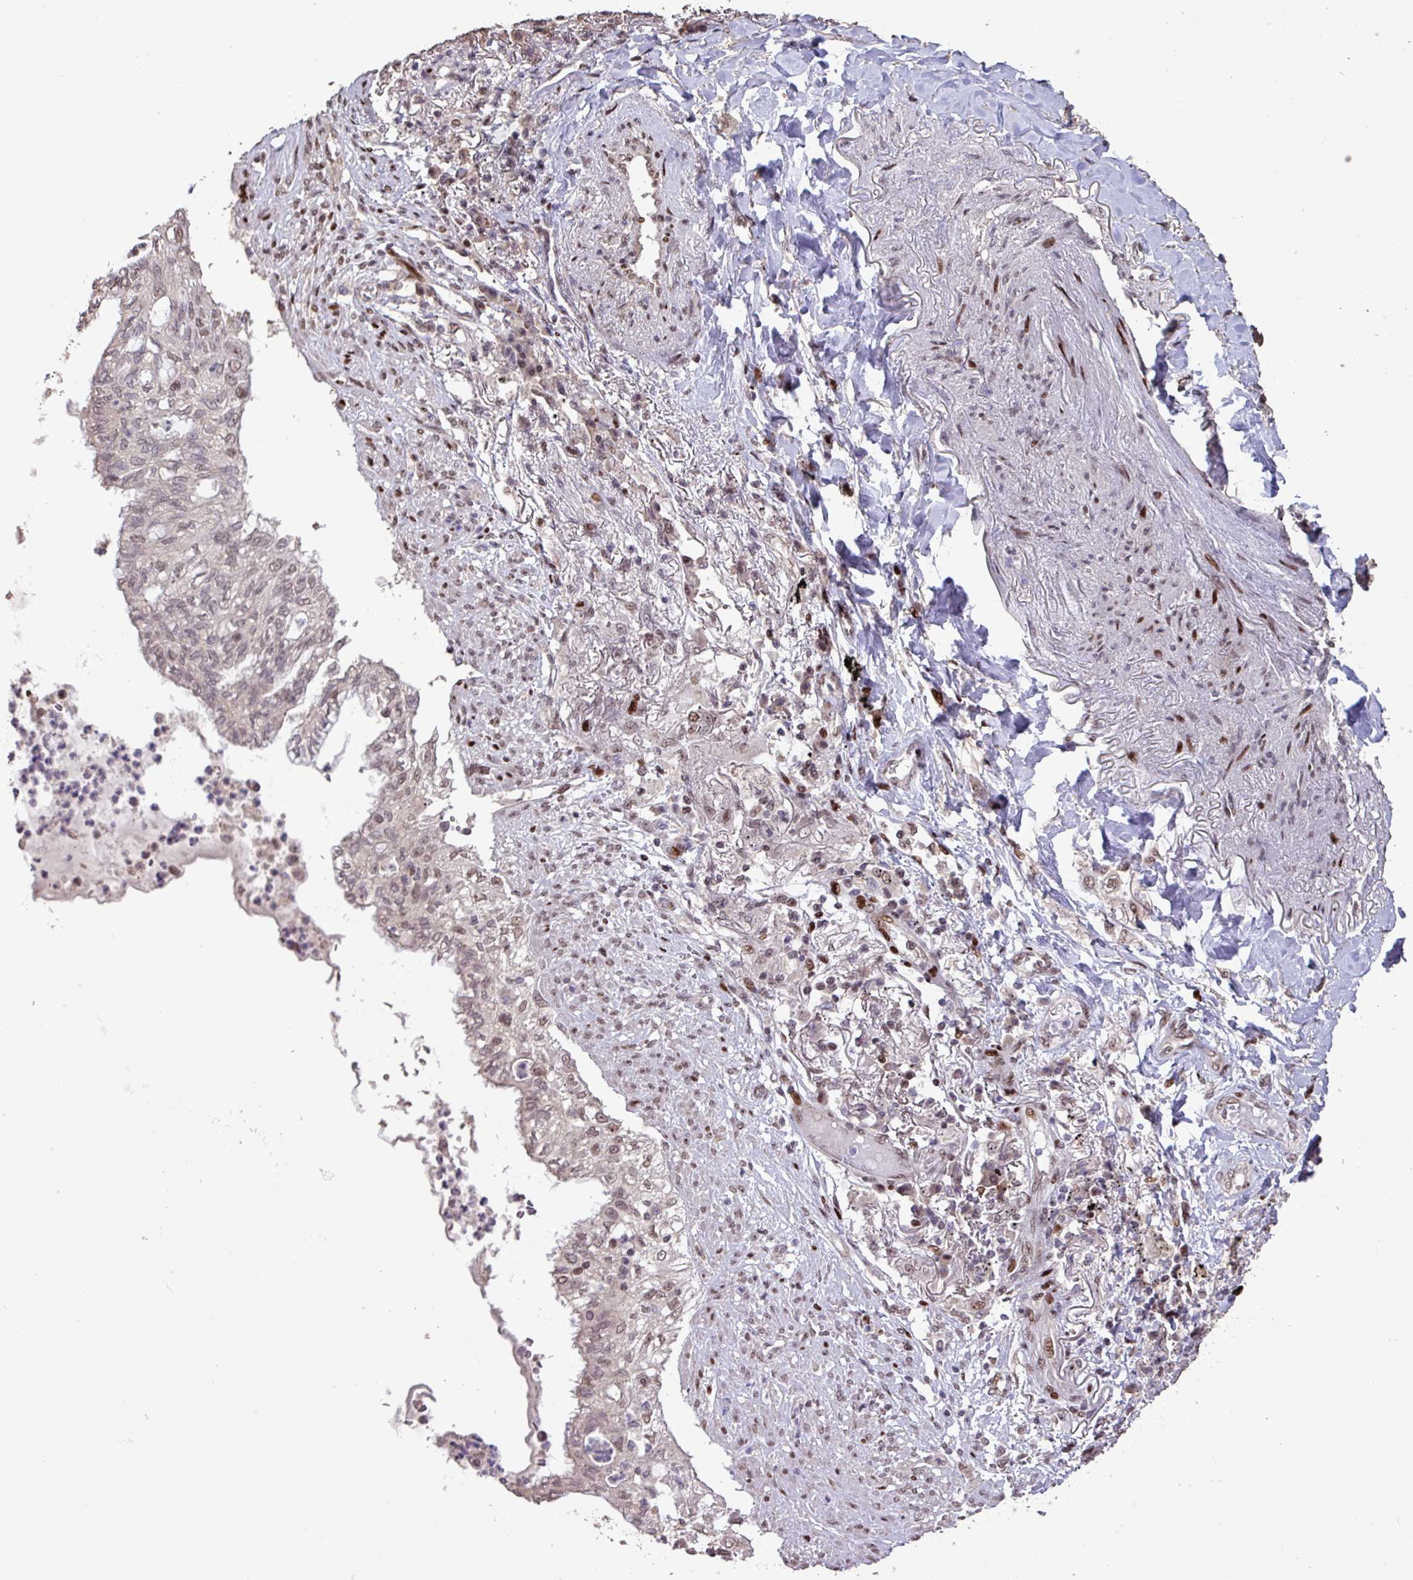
{"staining": {"intensity": "weak", "quantity": "25%-75%", "location": "nuclear"}, "tissue": "lung cancer", "cell_type": "Tumor cells", "image_type": "cancer", "snomed": [{"axis": "morphology", "description": "Adenocarcinoma, NOS"}, {"axis": "topography", "description": "Lung"}], "caption": "This histopathology image demonstrates lung cancer (adenocarcinoma) stained with immunohistochemistry (IHC) to label a protein in brown. The nuclear of tumor cells show weak positivity for the protein. Nuclei are counter-stained blue.", "gene": "ZNF709", "patient": {"sex": "female", "age": 70}}